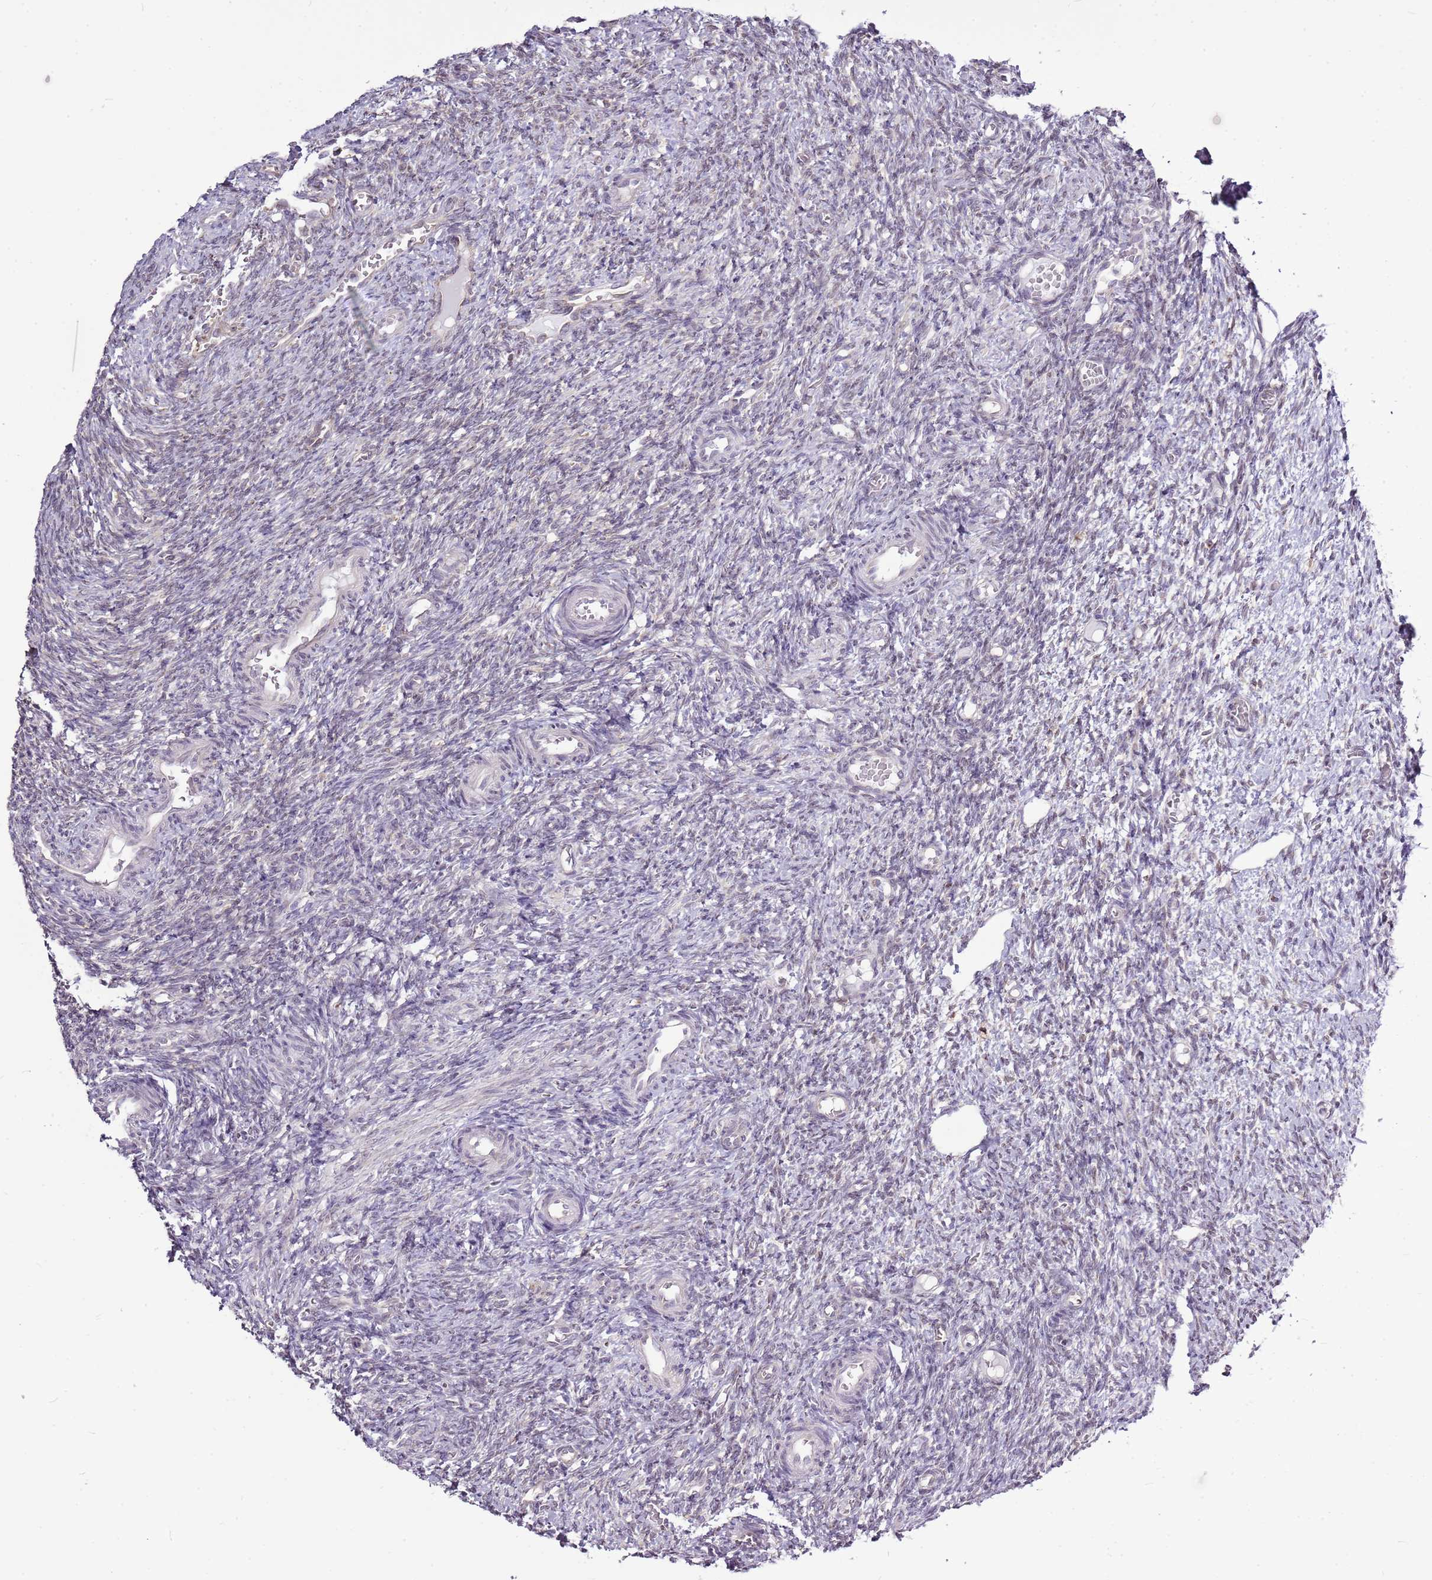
{"staining": {"intensity": "moderate", "quantity": ">75%", "location": "cytoplasmic/membranous"}, "tissue": "ovary", "cell_type": "Follicle cells", "image_type": "normal", "snomed": [{"axis": "morphology", "description": "Normal tissue, NOS"}, {"axis": "topography", "description": "Ovary"}], "caption": "Protein analysis of unremarkable ovary demonstrates moderate cytoplasmic/membranous positivity in about >75% of follicle cells. (IHC, brightfield microscopy, high magnification).", "gene": "TMED10", "patient": {"sex": "female", "age": 27}}